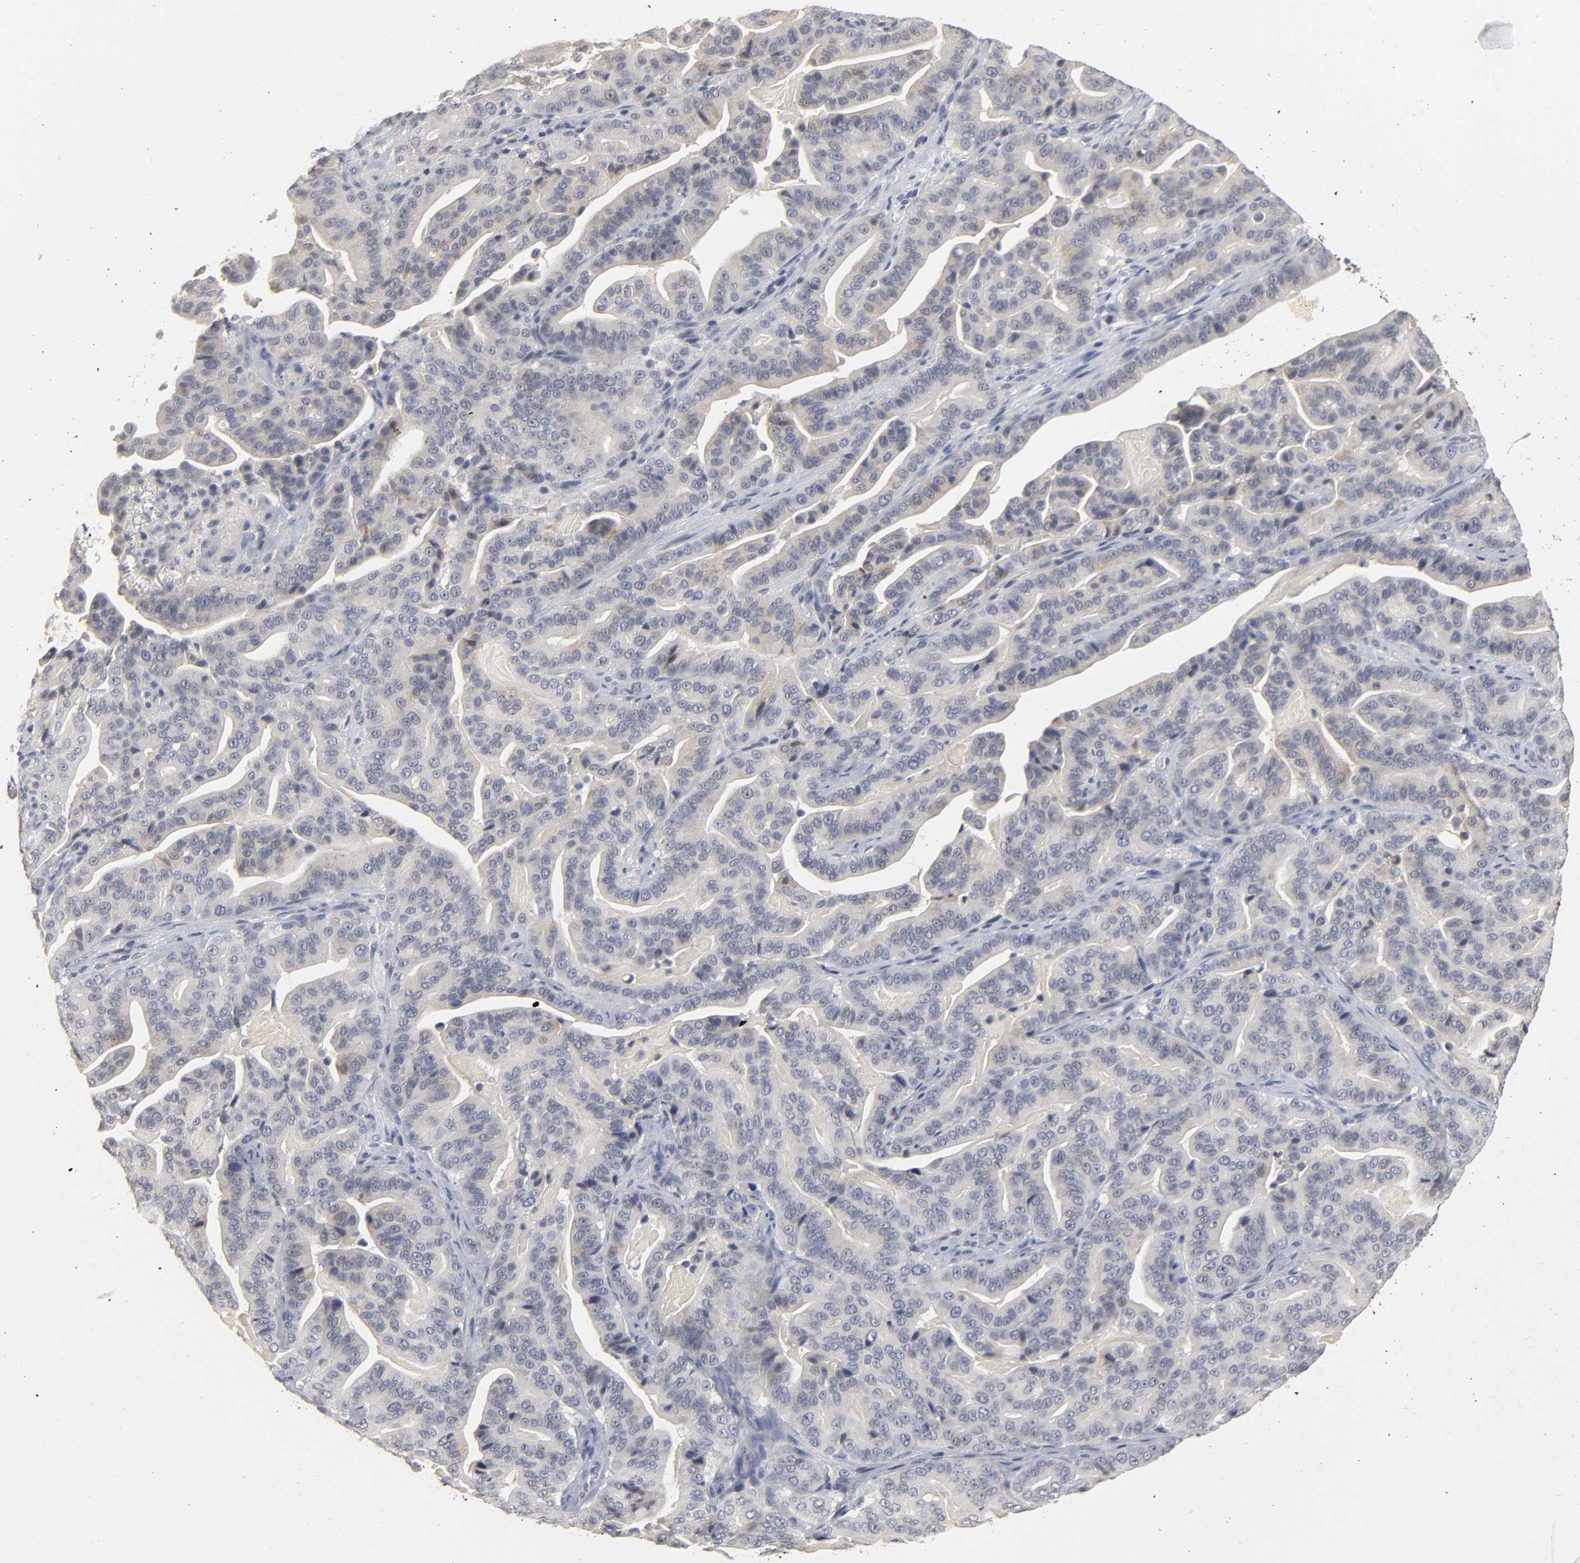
{"staining": {"intensity": "negative", "quantity": "none", "location": "none"}, "tissue": "pancreatic cancer", "cell_type": "Tumor cells", "image_type": "cancer", "snomed": [{"axis": "morphology", "description": "Adenocarcinoma, NOS"}, {"axis": "topography", "description": "Pancreas"}], "caption": "Immunohistochemical staining of human adenocarcinoma (pancreatic) shows no significant staining in tumor cells.", "gene": "TCAP", "patient": {"sex": "male", "age": 63}}